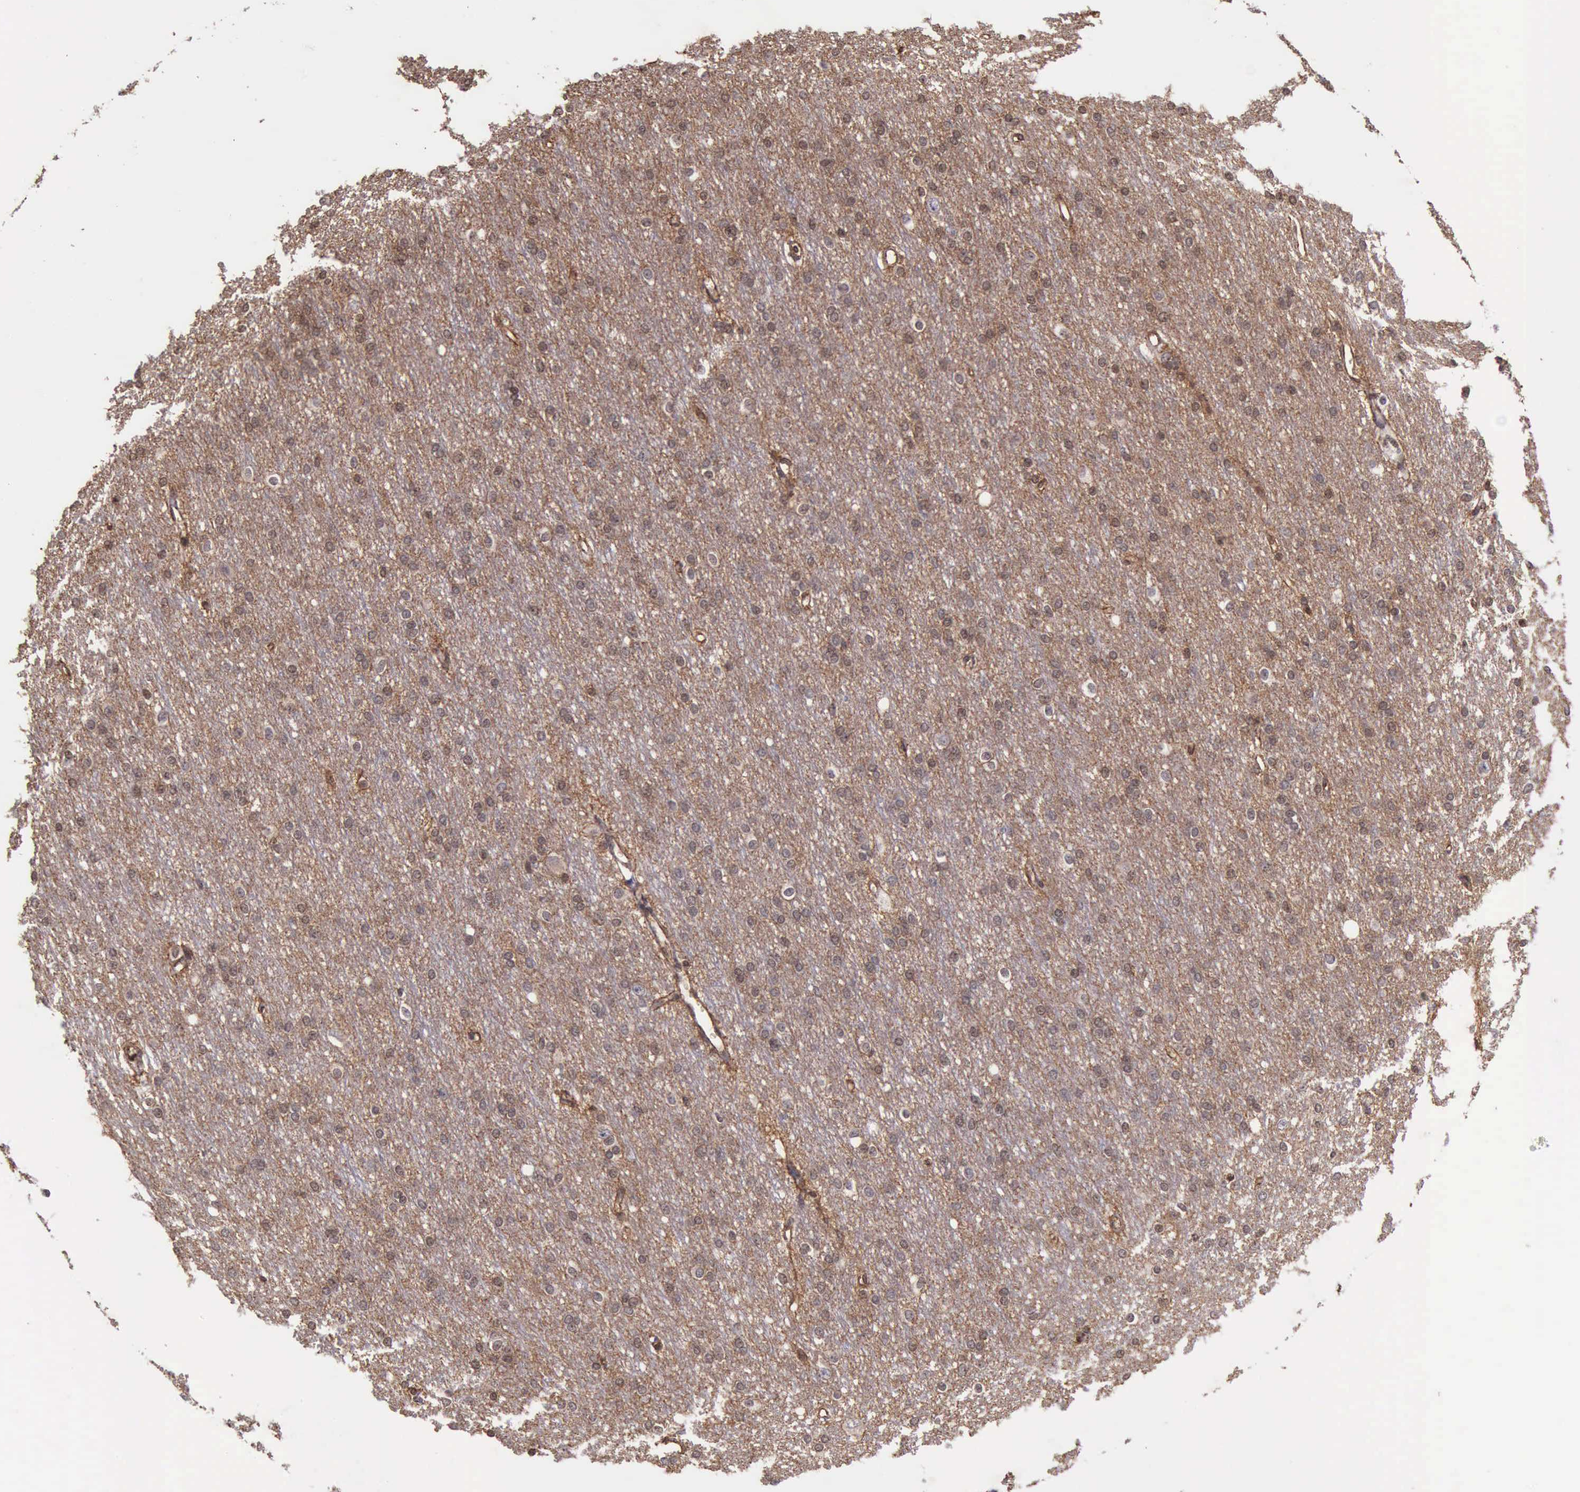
{"staining": {"intensity": "moderate", "quantity": ">75%", "location": "cytoplasmic/membranous,nuclear"}, "tissue": "cerebral cortex", "cell_type": "Endothelial cells", "image_type": "normal", "snomed": [{"axis": "morphology", "description": "Normal tissue, NOS"}, {"axis": "morphology", "description": "Inflammation, NOS"}, {"axis": "topography", "description": "Cerebral cortex"}], "caption": "The histopathology image exhibits immunohistochemical staining of normal cerebral cortex. There is moderate cytoplasmic/membranous,nuclear staining is identified in approximately >75% of endothelial cells. (IHC, brightfield microscopy, high magnification).", "gene": "CTNNB1", "patient": {"sex": "male", "age": 6}}